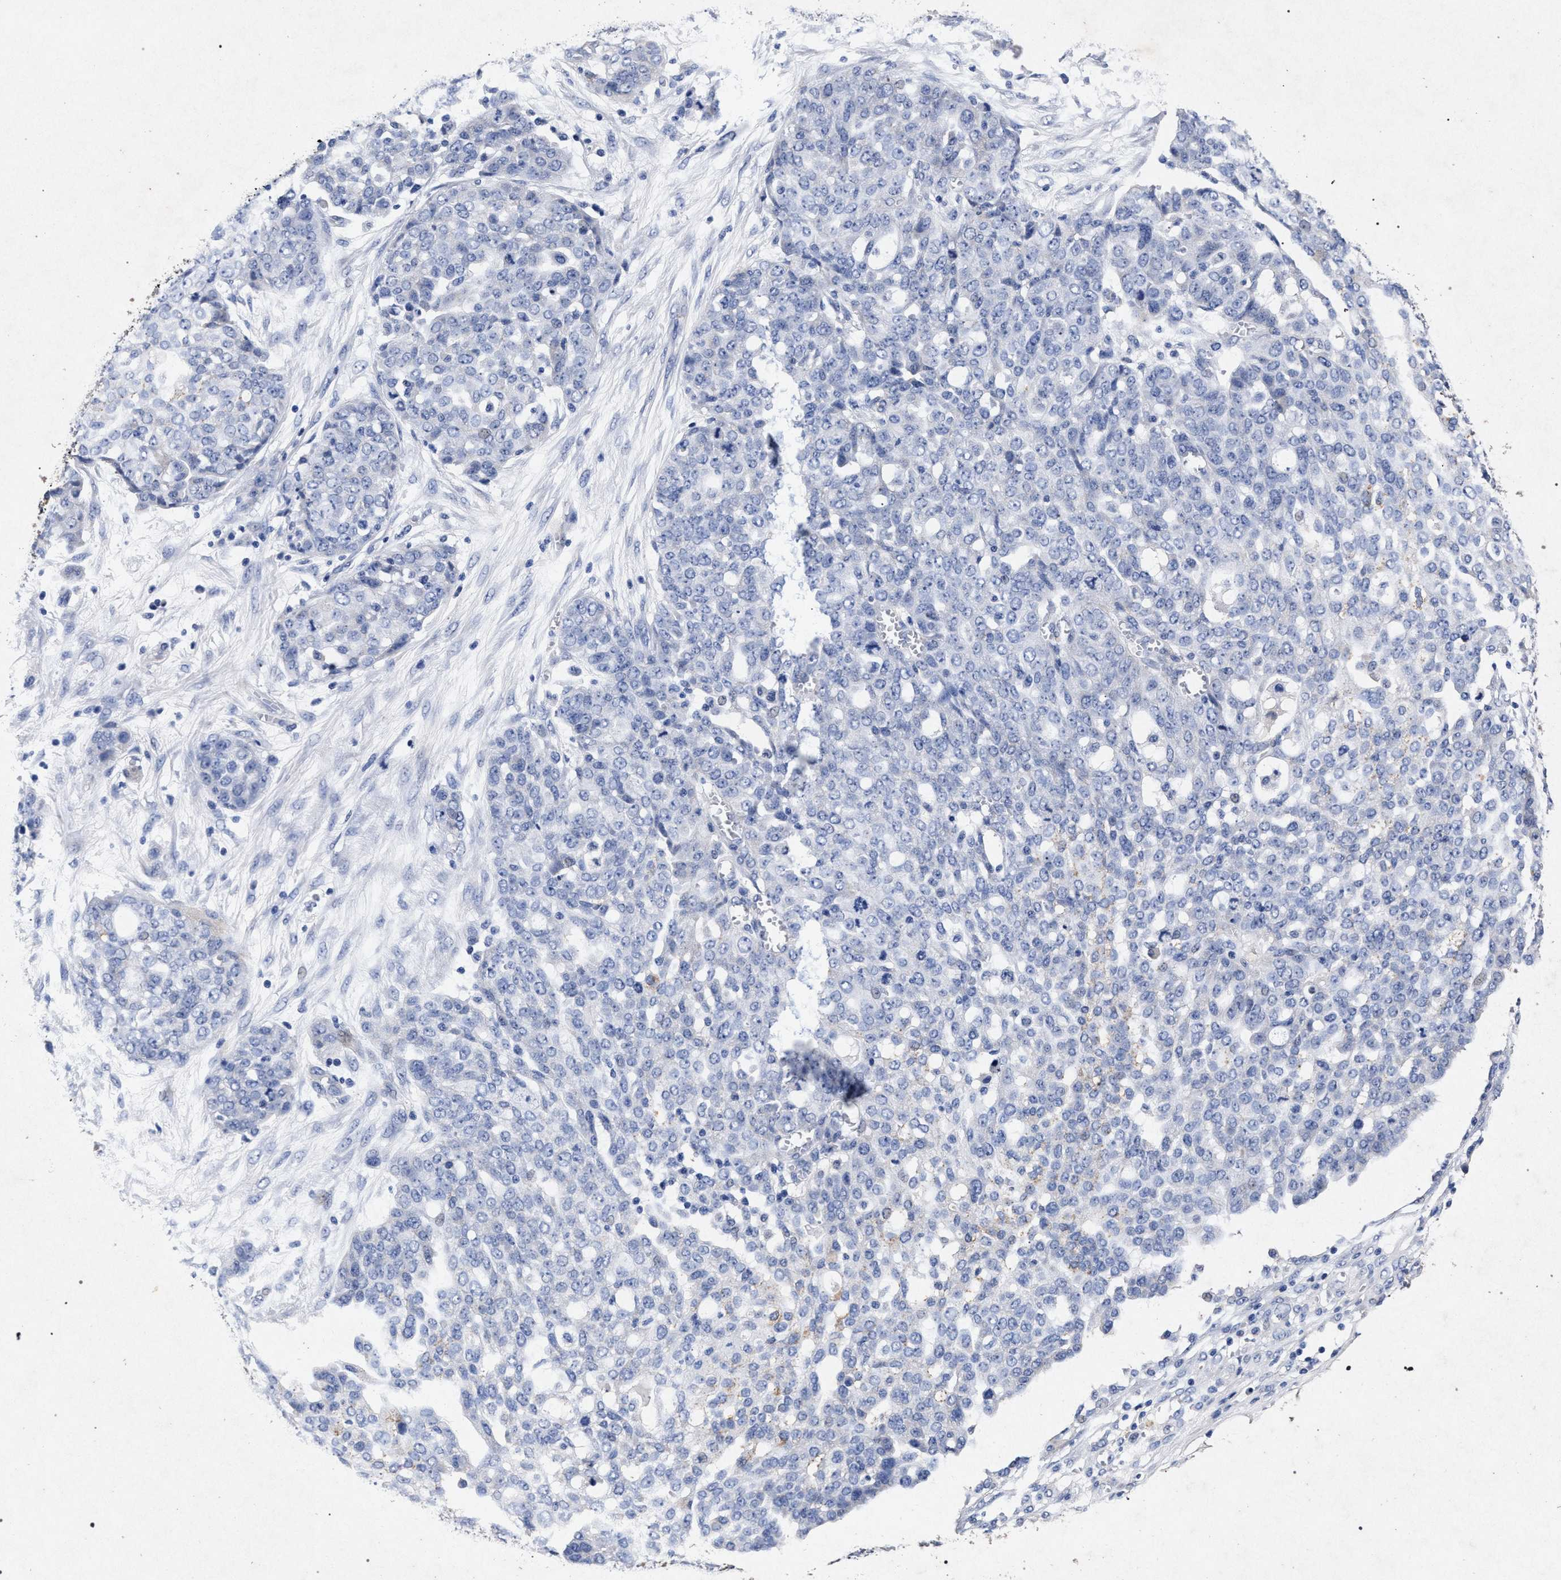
{"staining": {"intensity": "negative", "quantity": "none", "location": "none"}, "tissue": "ovarian cancer", "cell_type": "Tumor cells", "image_type": "cancer", "snomed": [{"axis": "morphology", "description": "Cystadenocarcinoma, serous, NOS"}, {"axis": "topography", "description": "Soft tissue"}, {"axis": "topography", "description": "Ovary"}], "caption": "A high-resolution histopathology image shows immunohistochemistry staining of serous cystadenocarcinoma (ovarian), which reveals no significant expression in tumor cells.", "gene": "ATP1A2", "patient": {"sex": "female", "age": 57}}